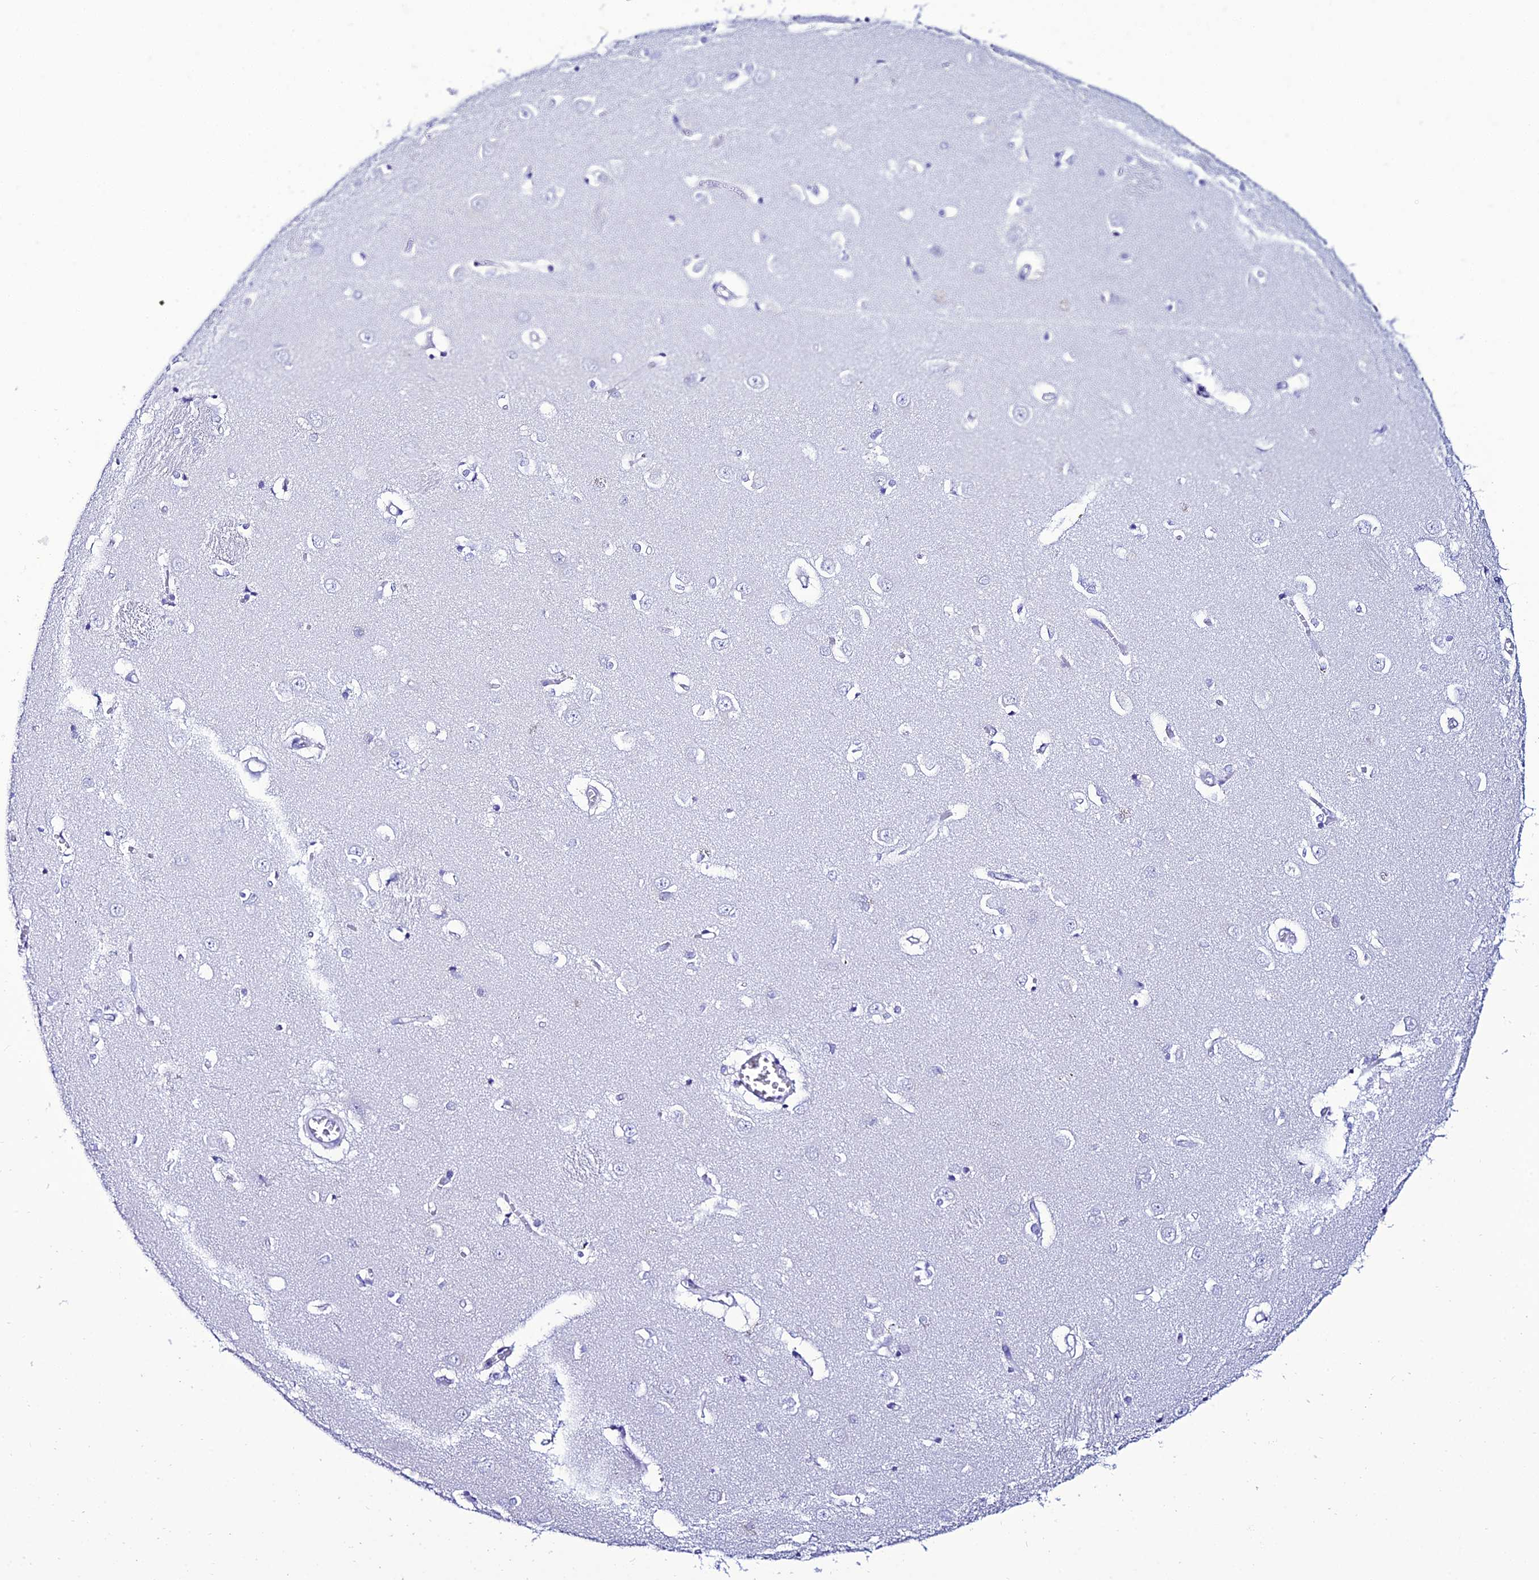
{"staining": {"intensity": "negative", "quantity": "none", "location": "none"}, "tissue": "caudate", "cell_type": "Glial cells", "image_type": "normal", "snomed": [{"axis": "morphology", "description": "Normal tissue, NOS"}, {"axis": "topography", "description": "Lateral ventricle wall"}], "caption": "Caudate stained for a protein using IHC demonstrates no expression glial cells.", "gene": "OR4D5", "patient": {"sex": "male", "age": 37}}